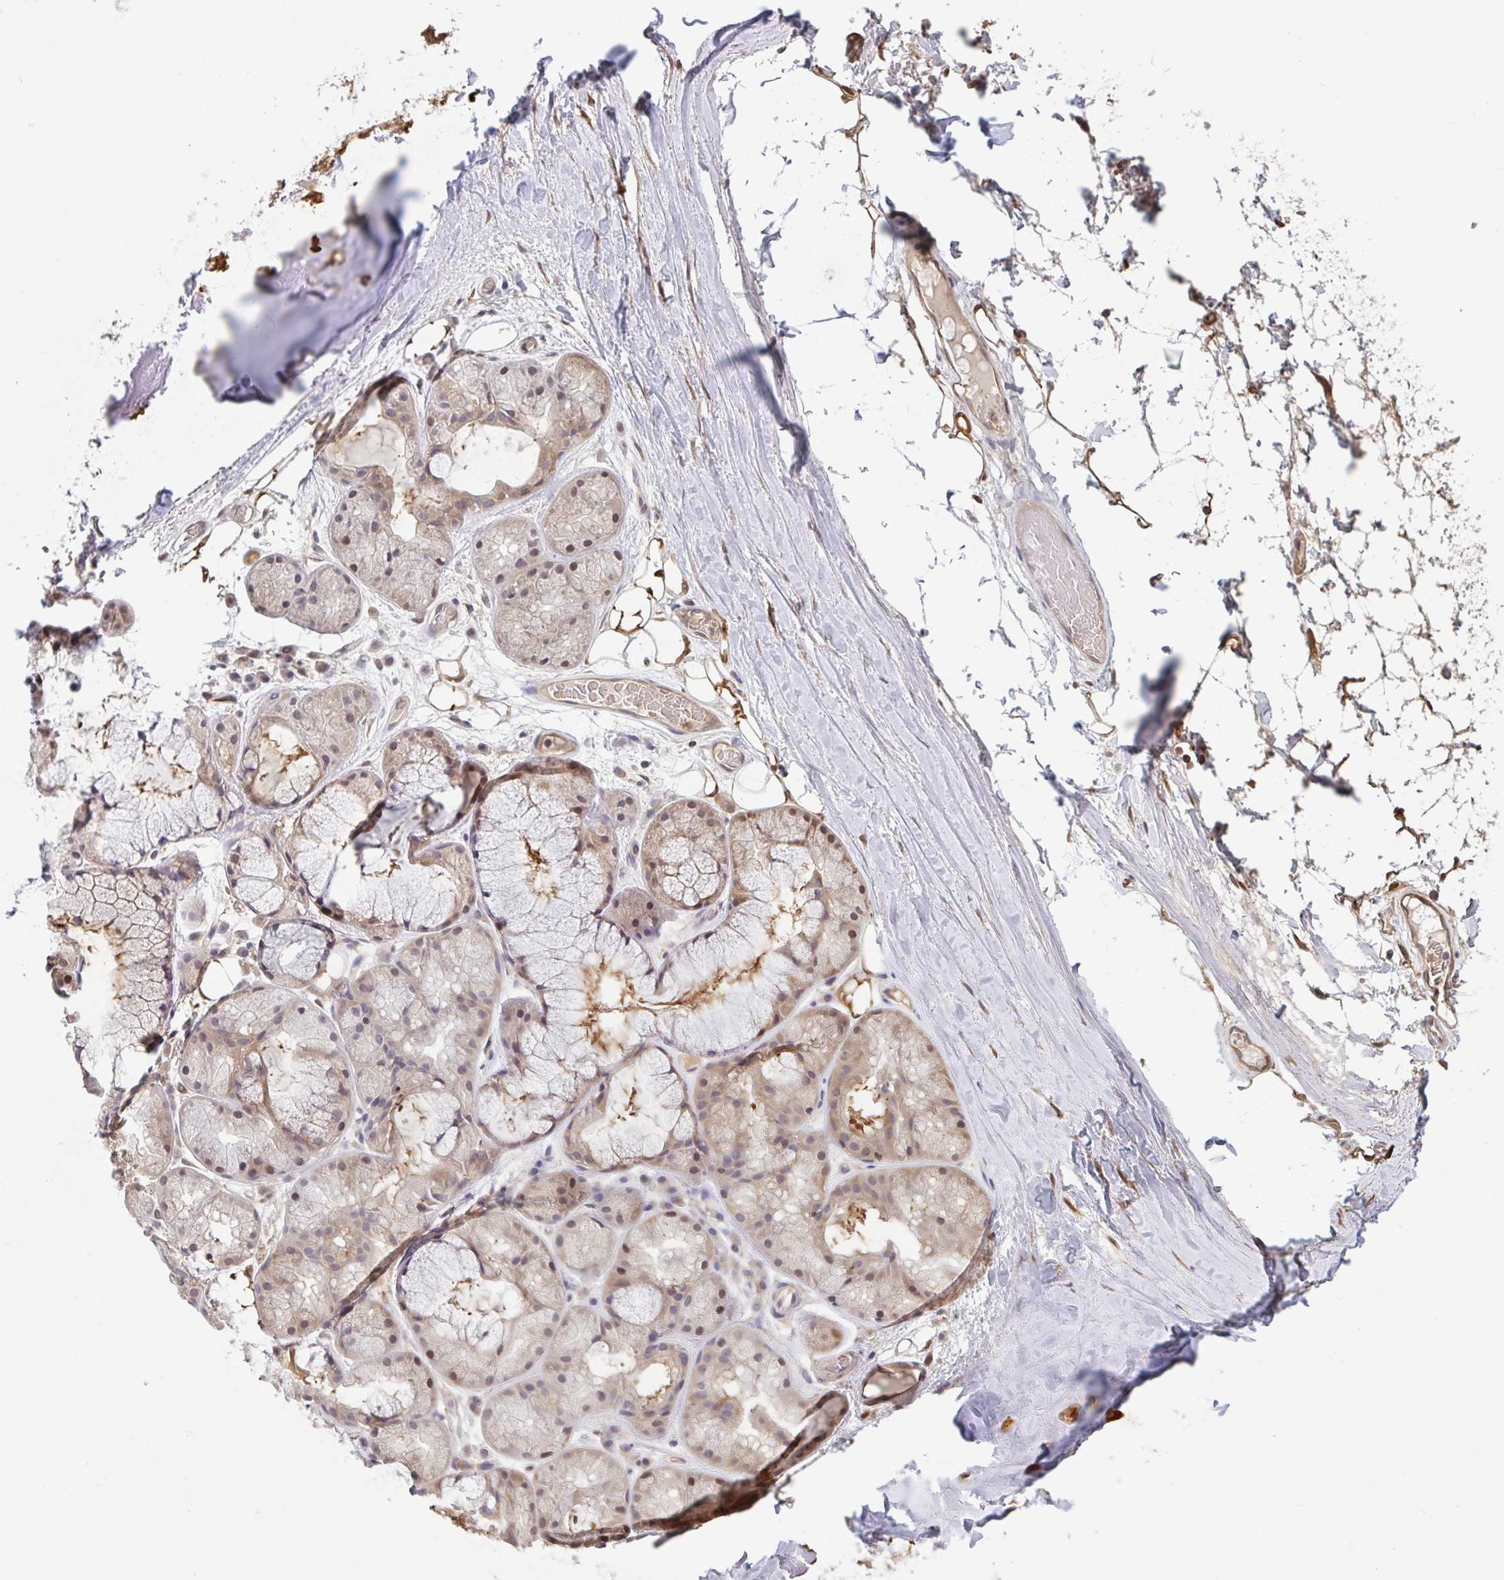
{"staining": {"intensity": "moderate", "quantity": ">75%", "location": "cytoplasmic/membranous"}, "tissue": "soft tissue", "cell_type": "Chondrocytes", "image_type": "normal", "snomed": [{"axis": "morphology", "description": "Normal tissue, NOS"}, {"axis": "topography", "description": "Lymph node"}, {"axis": "topography", "description": "Cartilage tissue"}, {"axis": "topography", "description": "Nasopharynx"}], "caption": "Protein staining reveals moderate cytoplasmic/membranous staining in about >75% of chondrocytes in benign soft tissue.", "gene": "OTOP2", "patient": {"sex": "male", "age": 63}}